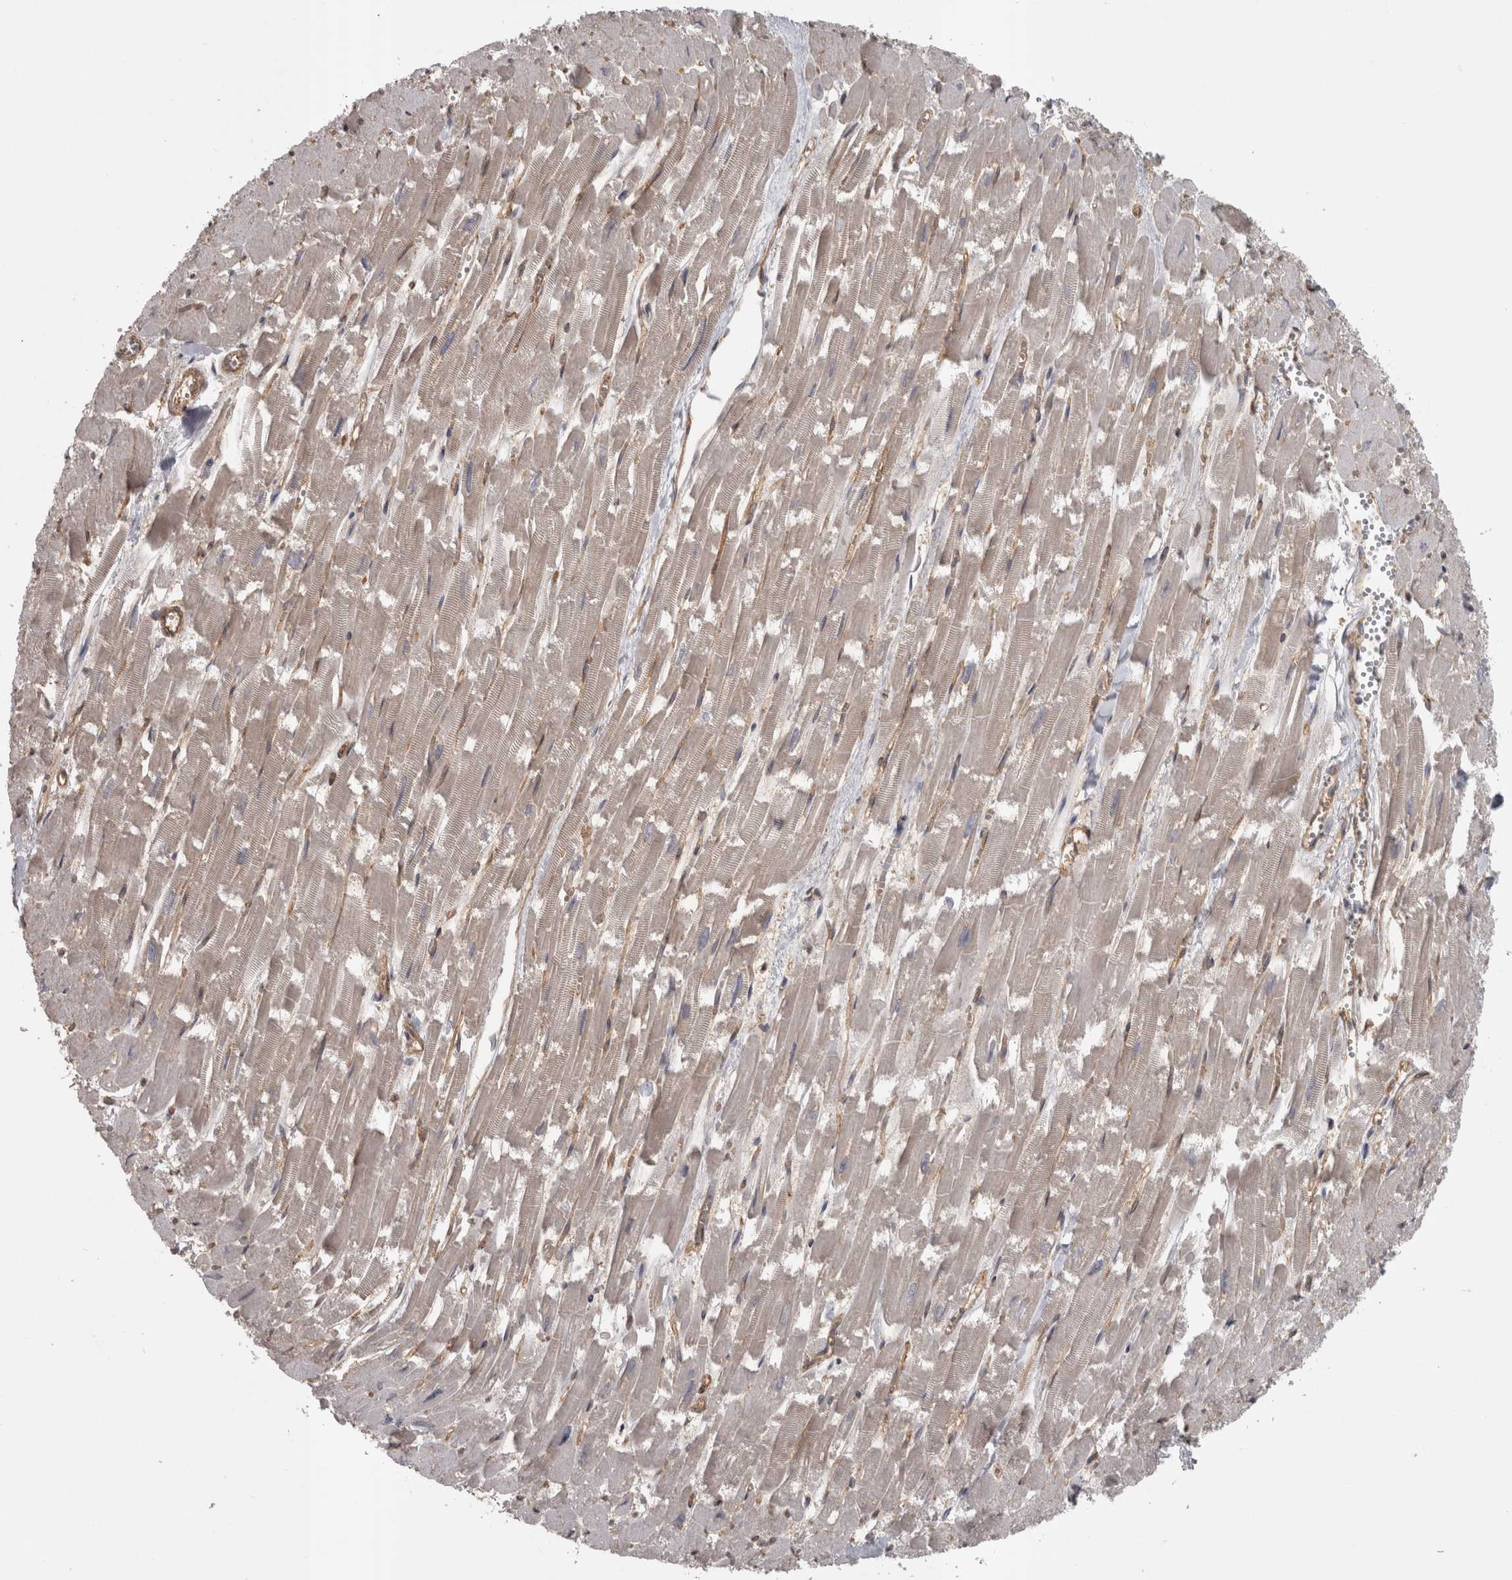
{"staining": {"intensity": "weak", "quantity": "<25%", "location": "cytoplasmic/membranous"}, "tissue": "heart muscle", "cell_type": "Cardiomyocytes", "image_type": "normal", "snomed": [{"axis": "morphology", "description": "Normal tissue, NOS"}, {"axis": "topography", "description": "Heart"}], "caption": "Protein analysis of unremarkable heart muscle displays no significant positivity in cardiomyocytes. (Stains: DAB immunohistochemistry (IHC) with hematoxylin counter stain, Microscopy: brightfield microscopy at high magnification).", "gene": "SLCO5A1", "patient": {"sex": "male", "age": 54}}